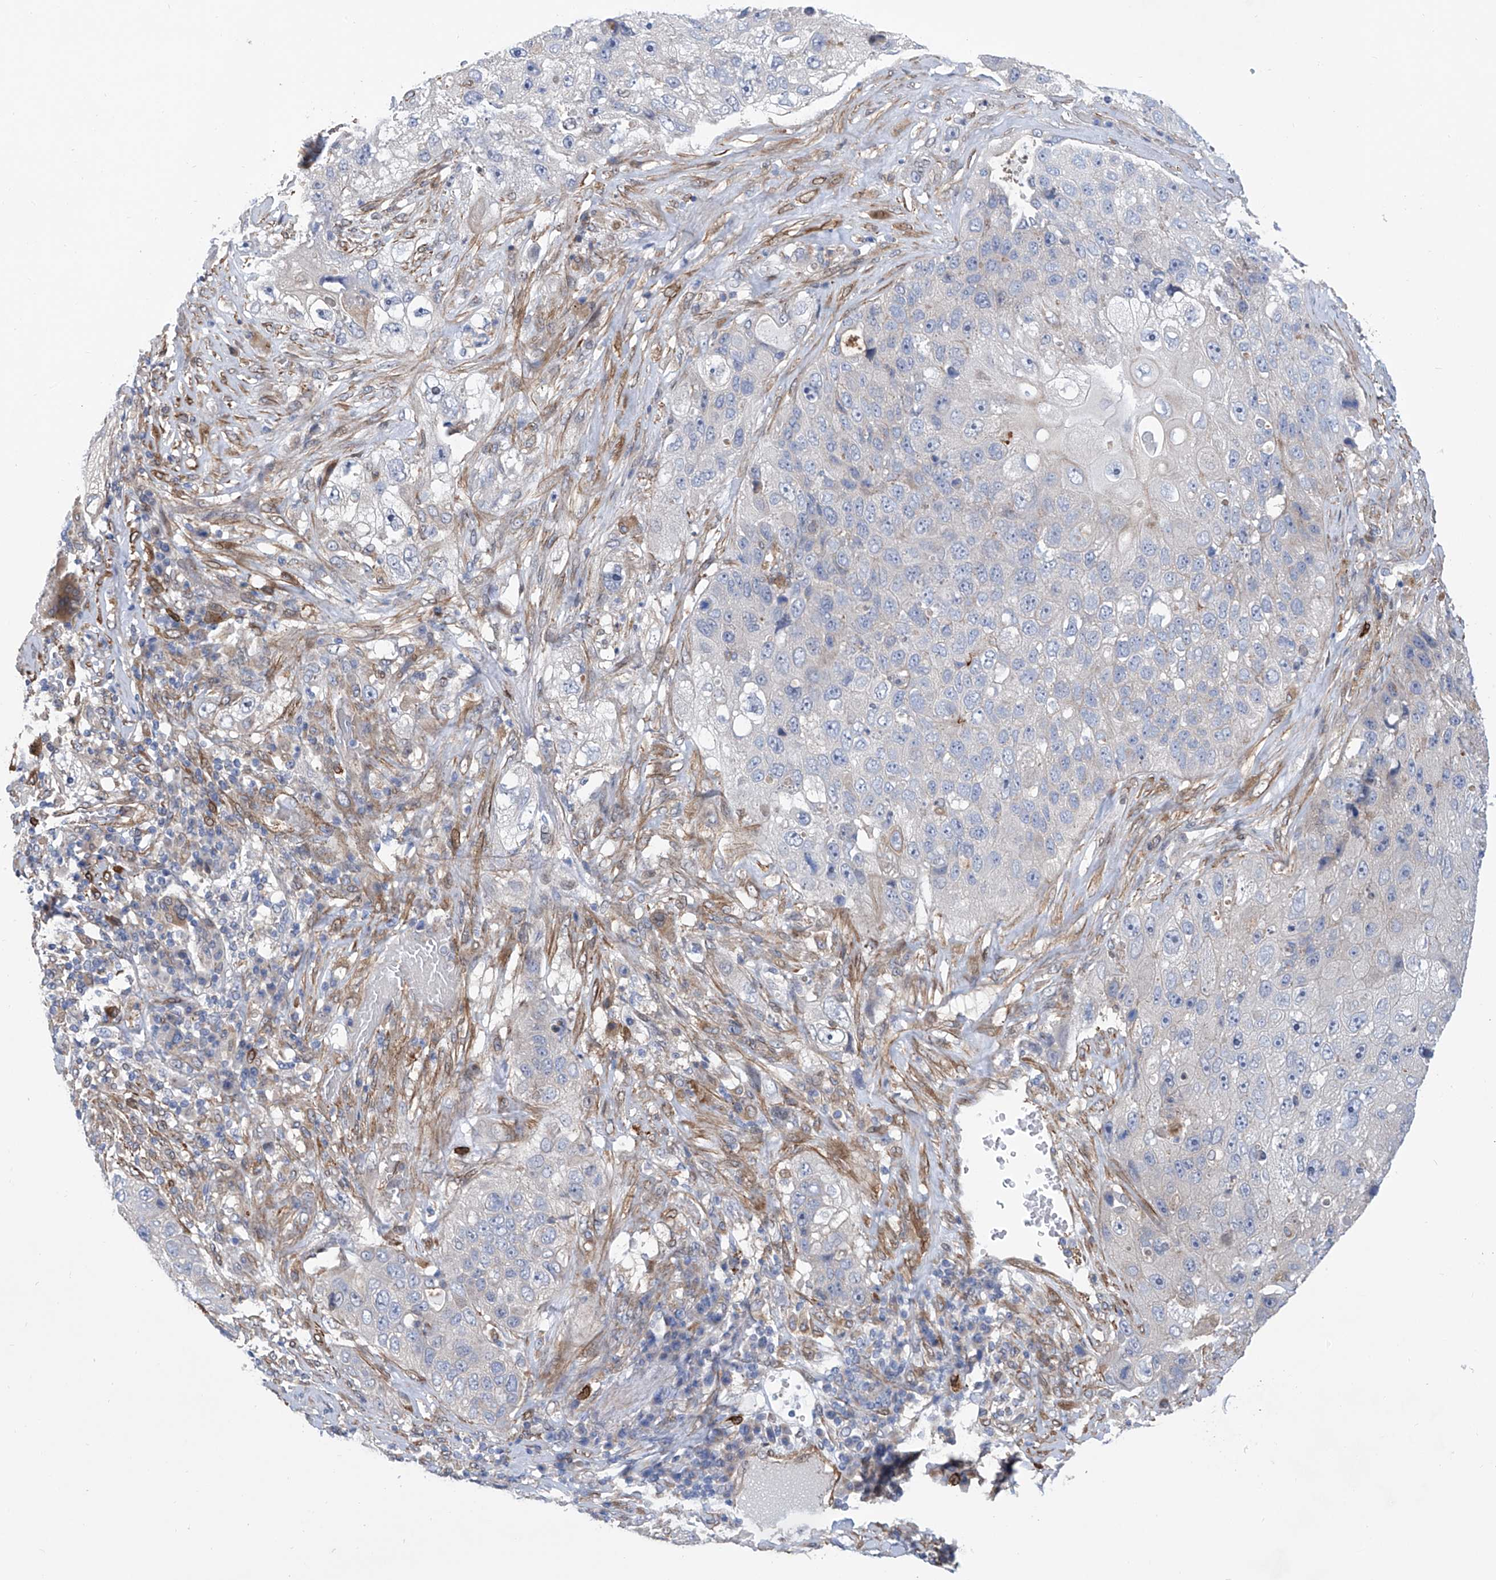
{"staining": {"intensity": "negative", "quantity": "none", "location": "none"}, "tissue": "lung cancer", "cell_type": "Tumor cells", "image_type": "cancer", "snomed": [{"axis": "morphology", "description": "Squamous cell carcinoma, NOS"}, {"axis": "topography", "description": "Lung"}], "caption": "Human lung squamous cell carcinoma stained for a protein using immunohistochemistry (IHC) displays no expression in tumor cells.", "gene": "TNN", "patient": {"sex": "male", "age": 61}}